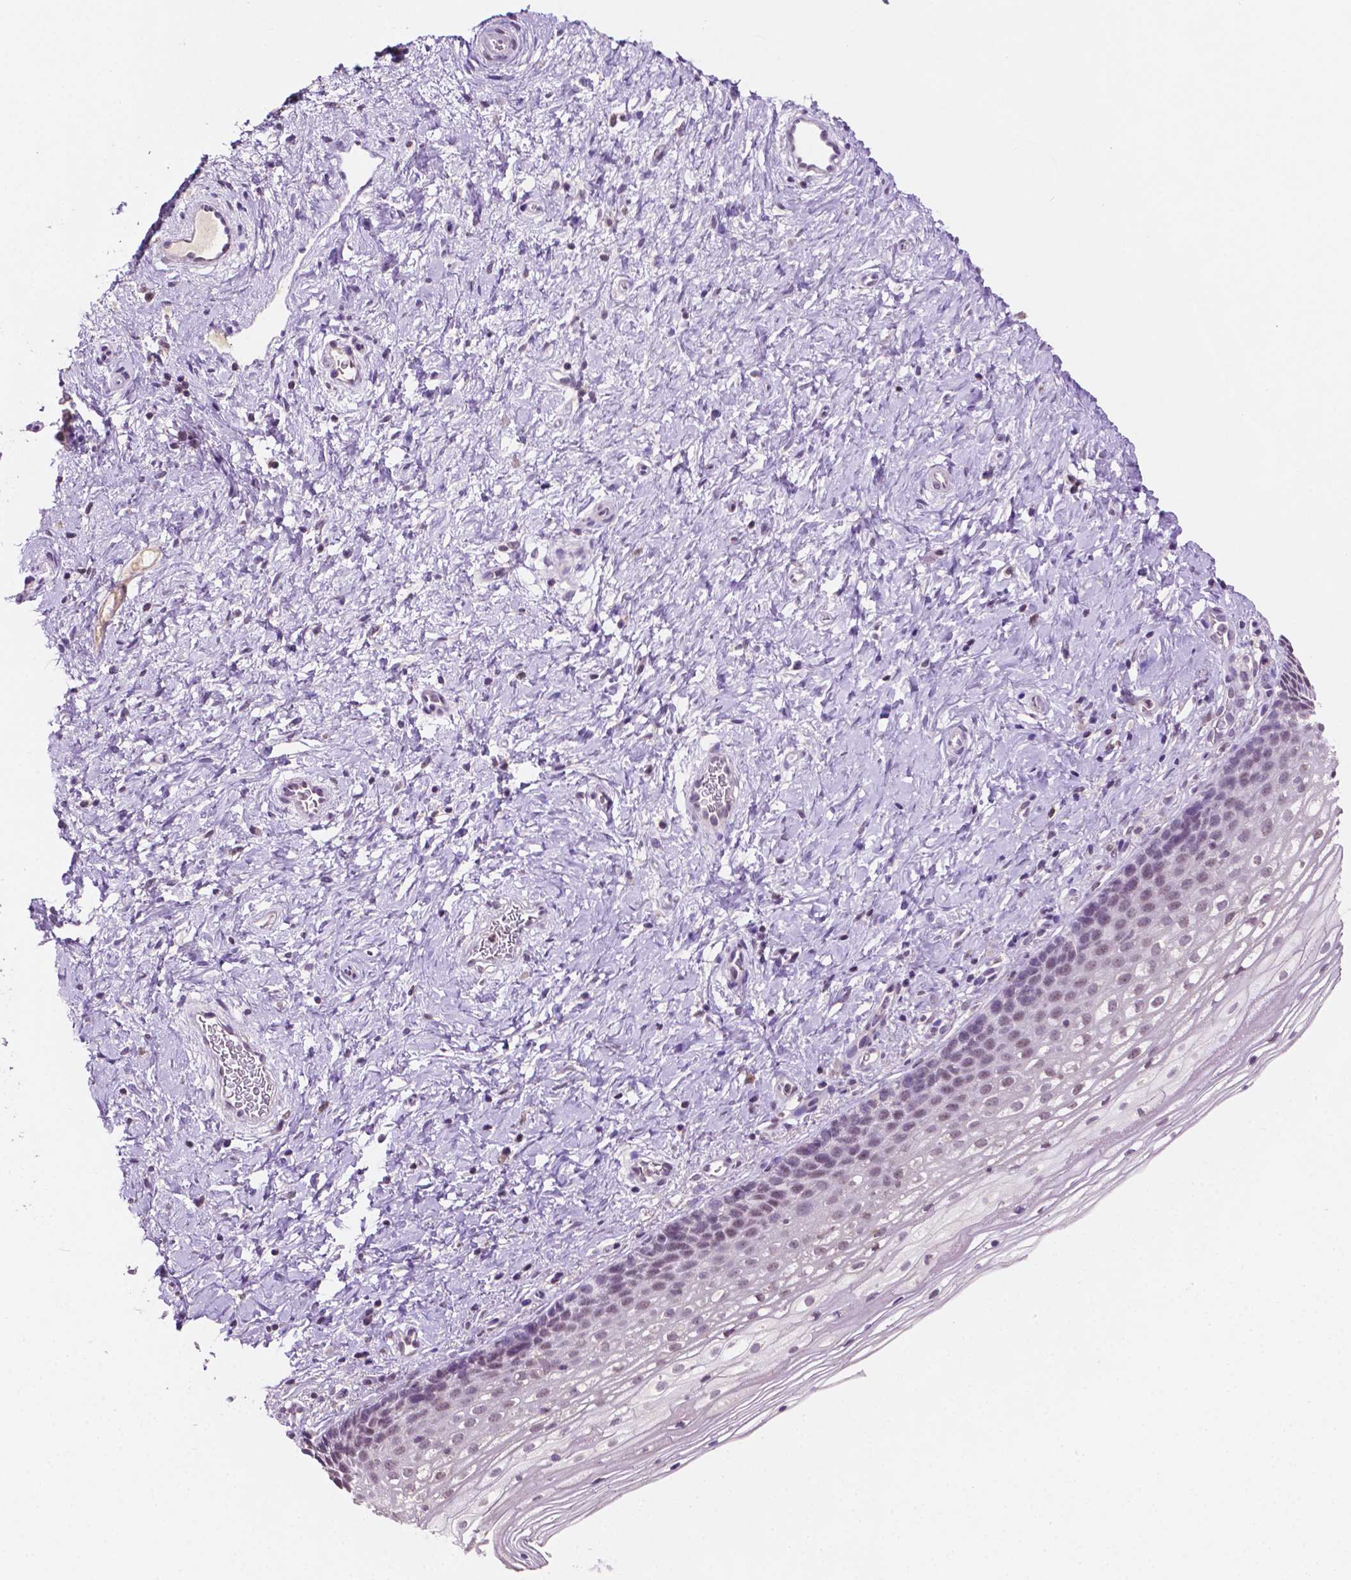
{"staining": {"intensity": "negative", "quantity": "none", "location": "none"}, "tissue": "cervix", "cell_type": "Glandular cells", "image_type": "normal", "snomed": [{"axis": "morphology", "description": "Normal tissue, NOS"}, {"axis": "topography", "description": "Cervix"}], "caption": "Cervix was stained to show a protein in brown. There is no significant staining in glandular cells. (DAB (3,3'-diaminobenzidine) IHC visualized using brightfield microscopy, high magnification).", "gene": "PTPN6", "patient": {"sex": "female", "age": 34}}